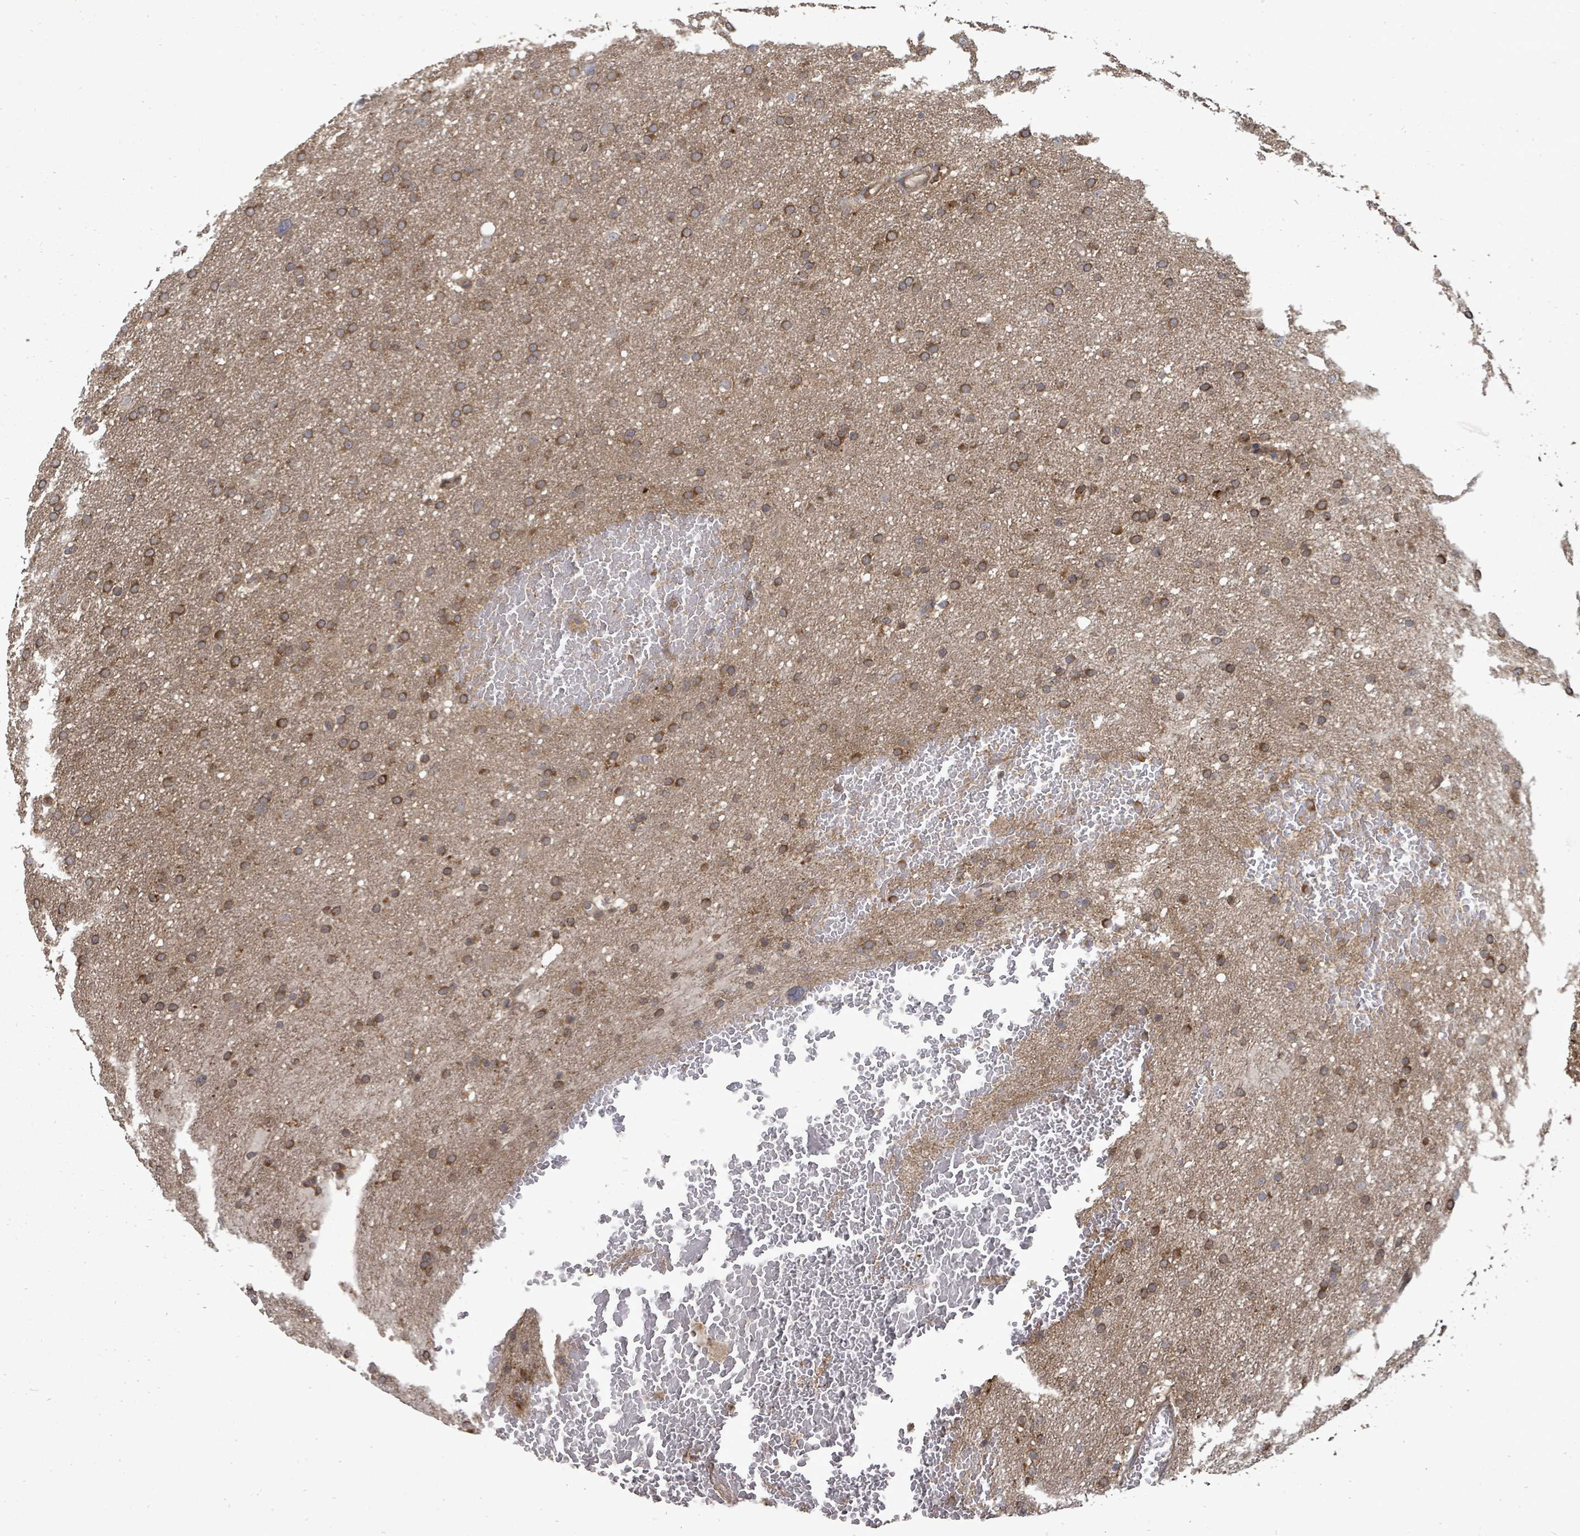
{"staining": {"intensity": "strong", "quantity": "25%-75%", "location": "cytoplasmic/membranous"}, "tissue": "glioma", "cell_type": "Tumor cells", "image_type": "cancer", "snomed": [{"axis": "morphology", "description": "Glioma, malignant, High grade"}, {"axis": "topography", "description": "Cerebral cortex"}], "caption": "Glioma stained with a brown dye displays strong cytoplasmic/membranous positive expression in approximately 25%-75% of tumor cells.", "gene": "EIF3C", "patient": {"sex": "female", "age": 36}}